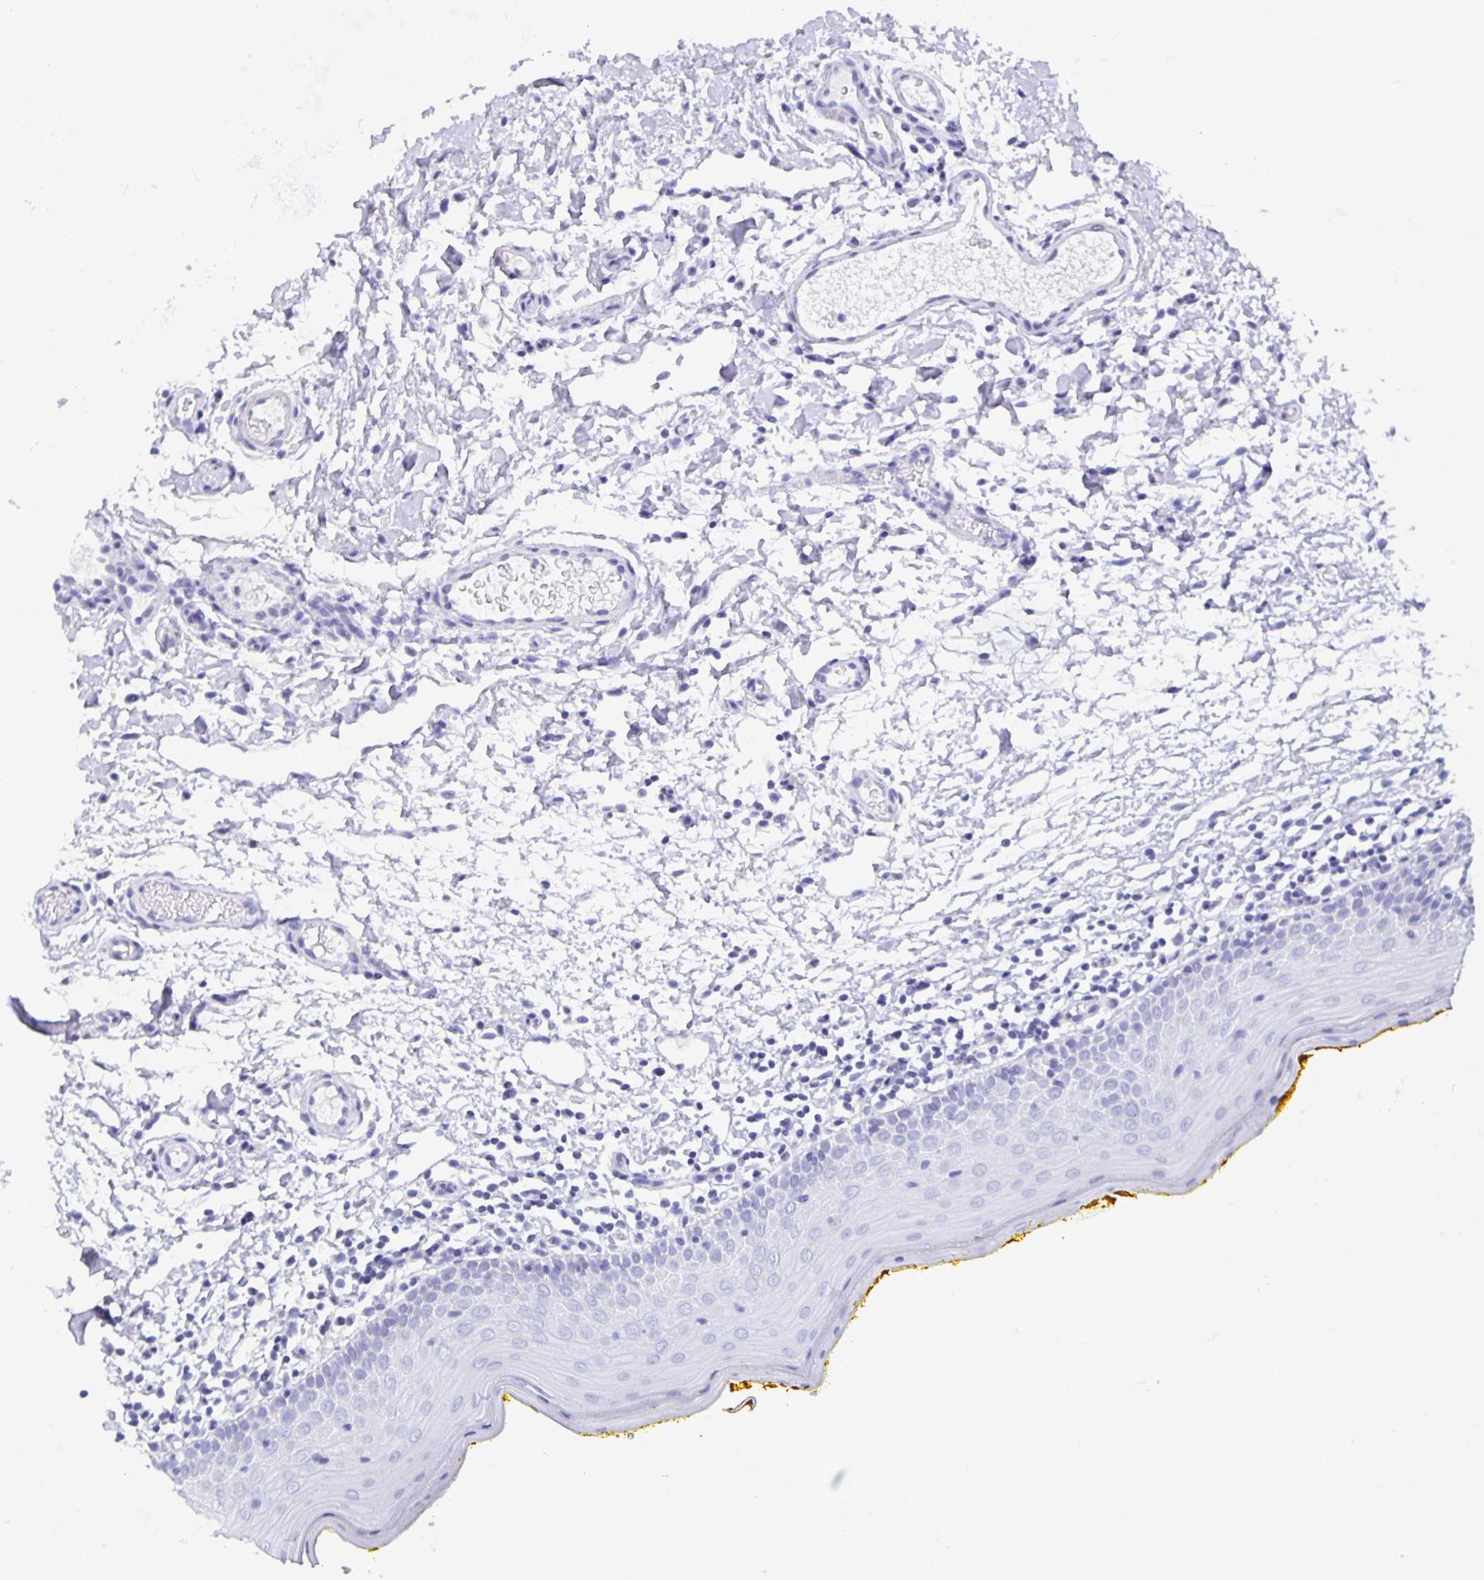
{"staining": {"intensity": "negative", "quantity": "none", "location": "none"}, "tissue": "oral mucosa", "cell_type": "Squamous epithelial cells", "image_type": "normal", "snomed": [{"axis": "morphology", "description": "Normal tissue, NOS"}, {"axis": "topography", "description": "Oral tissue"}, {"axis": "topography", "description": "Tounge, NOS"}], "caption": "Human oral mucosa stained for a protein using immunohistochemistry (IHC) shows no positivity in squamous epithelial cells.", "gene": "OLIG2", "patient": {"sex": "female", "age": 58}}